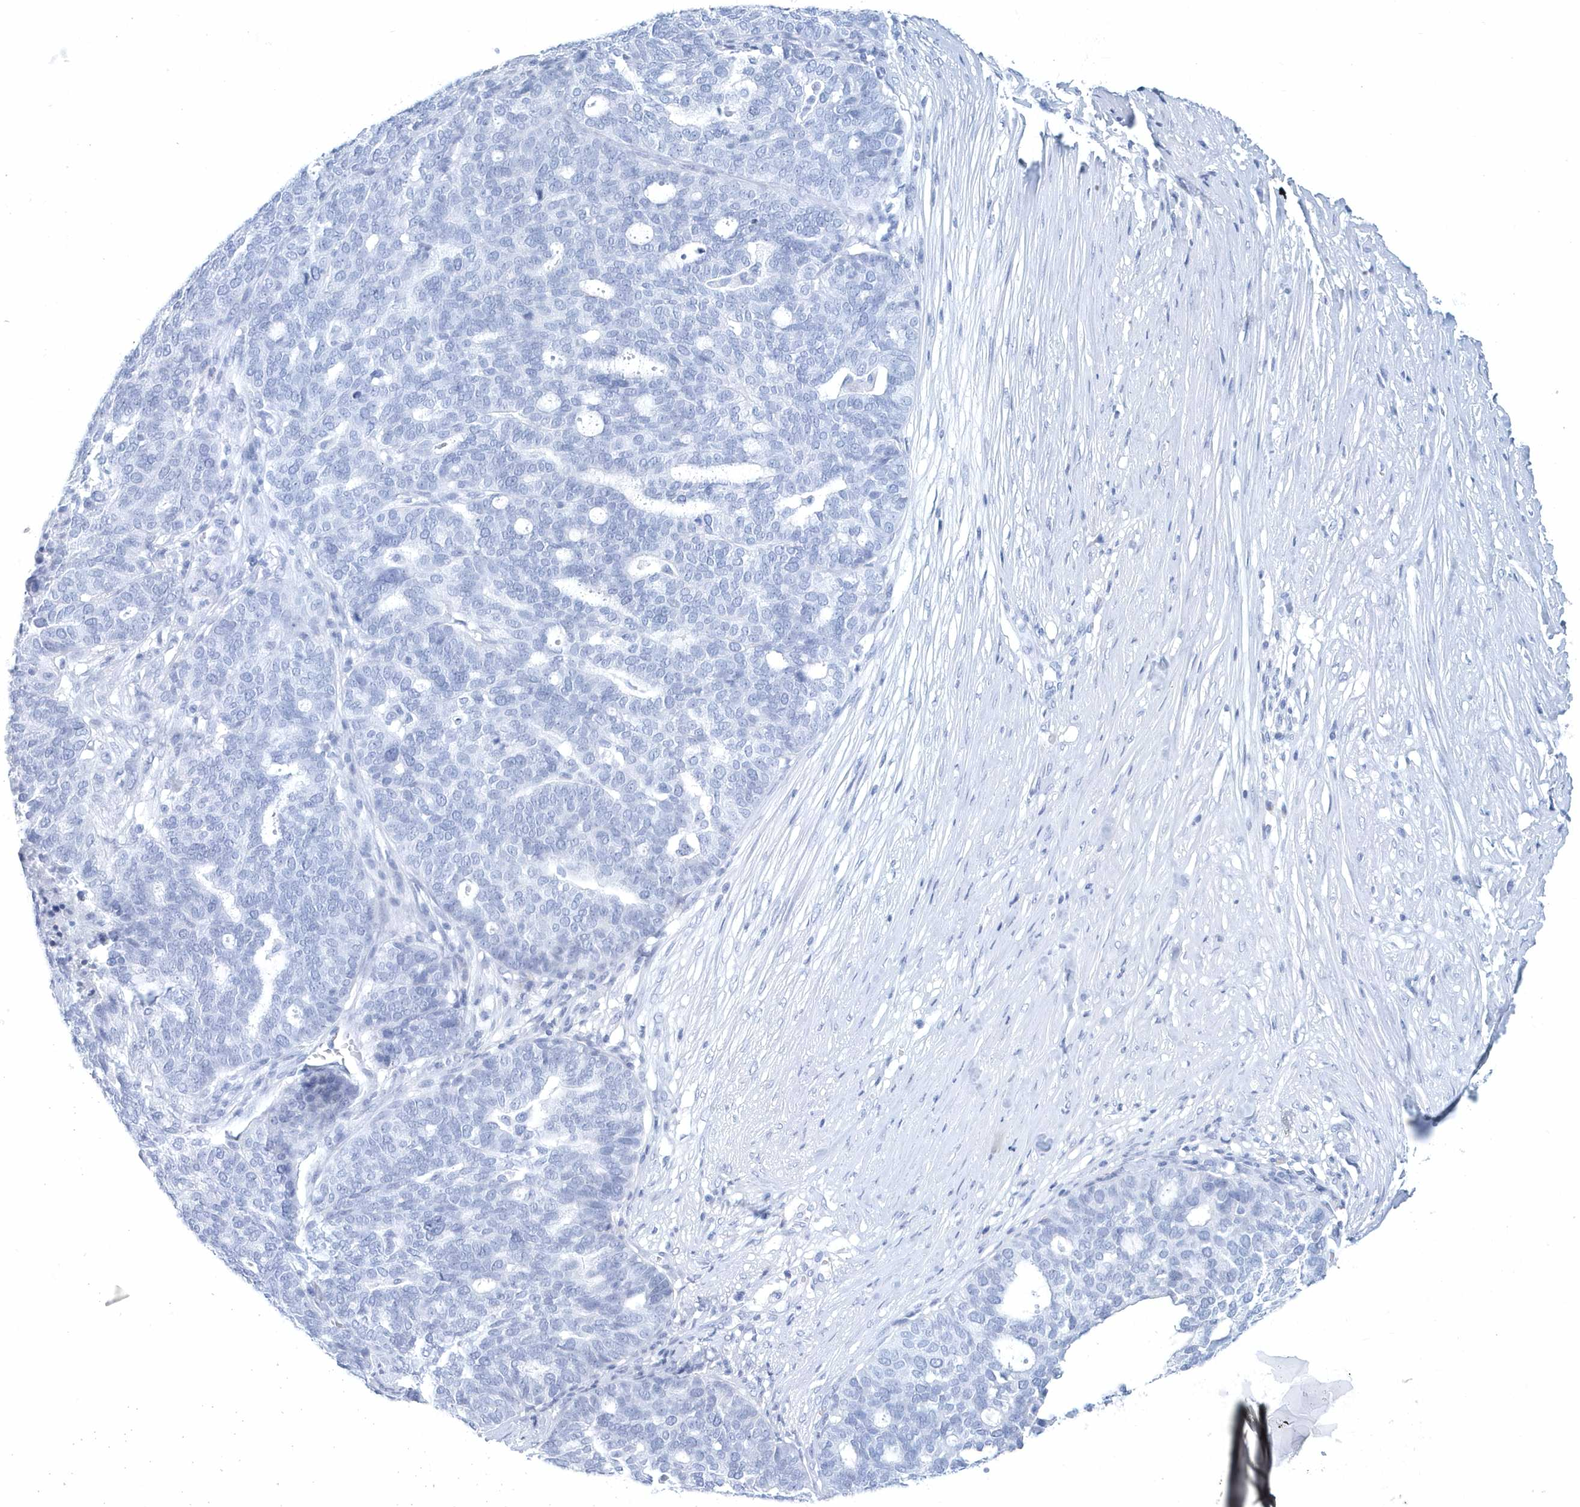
{"staining": {"intensity": "negative", "quantity": "none", "location": "none"}, "tissue": "ovarian cancer", "cell_type": "Tumor cells", "image_type": "cancer", "snomed": [{"axis": "morphology", "description": "Cystadenocarcinoma, serous, NOS"}, {"axis": "topography", "description": "Ovary"}], "caption": "A high-resolution histopathology image shows immunohistochemistry (IHC) staining of serous cystadenocarcinoma (ovarian), which reveals no significant staining in tumor cells.", "gene": "PTPRO", "patient": {"sex": "female", "age": 59}}